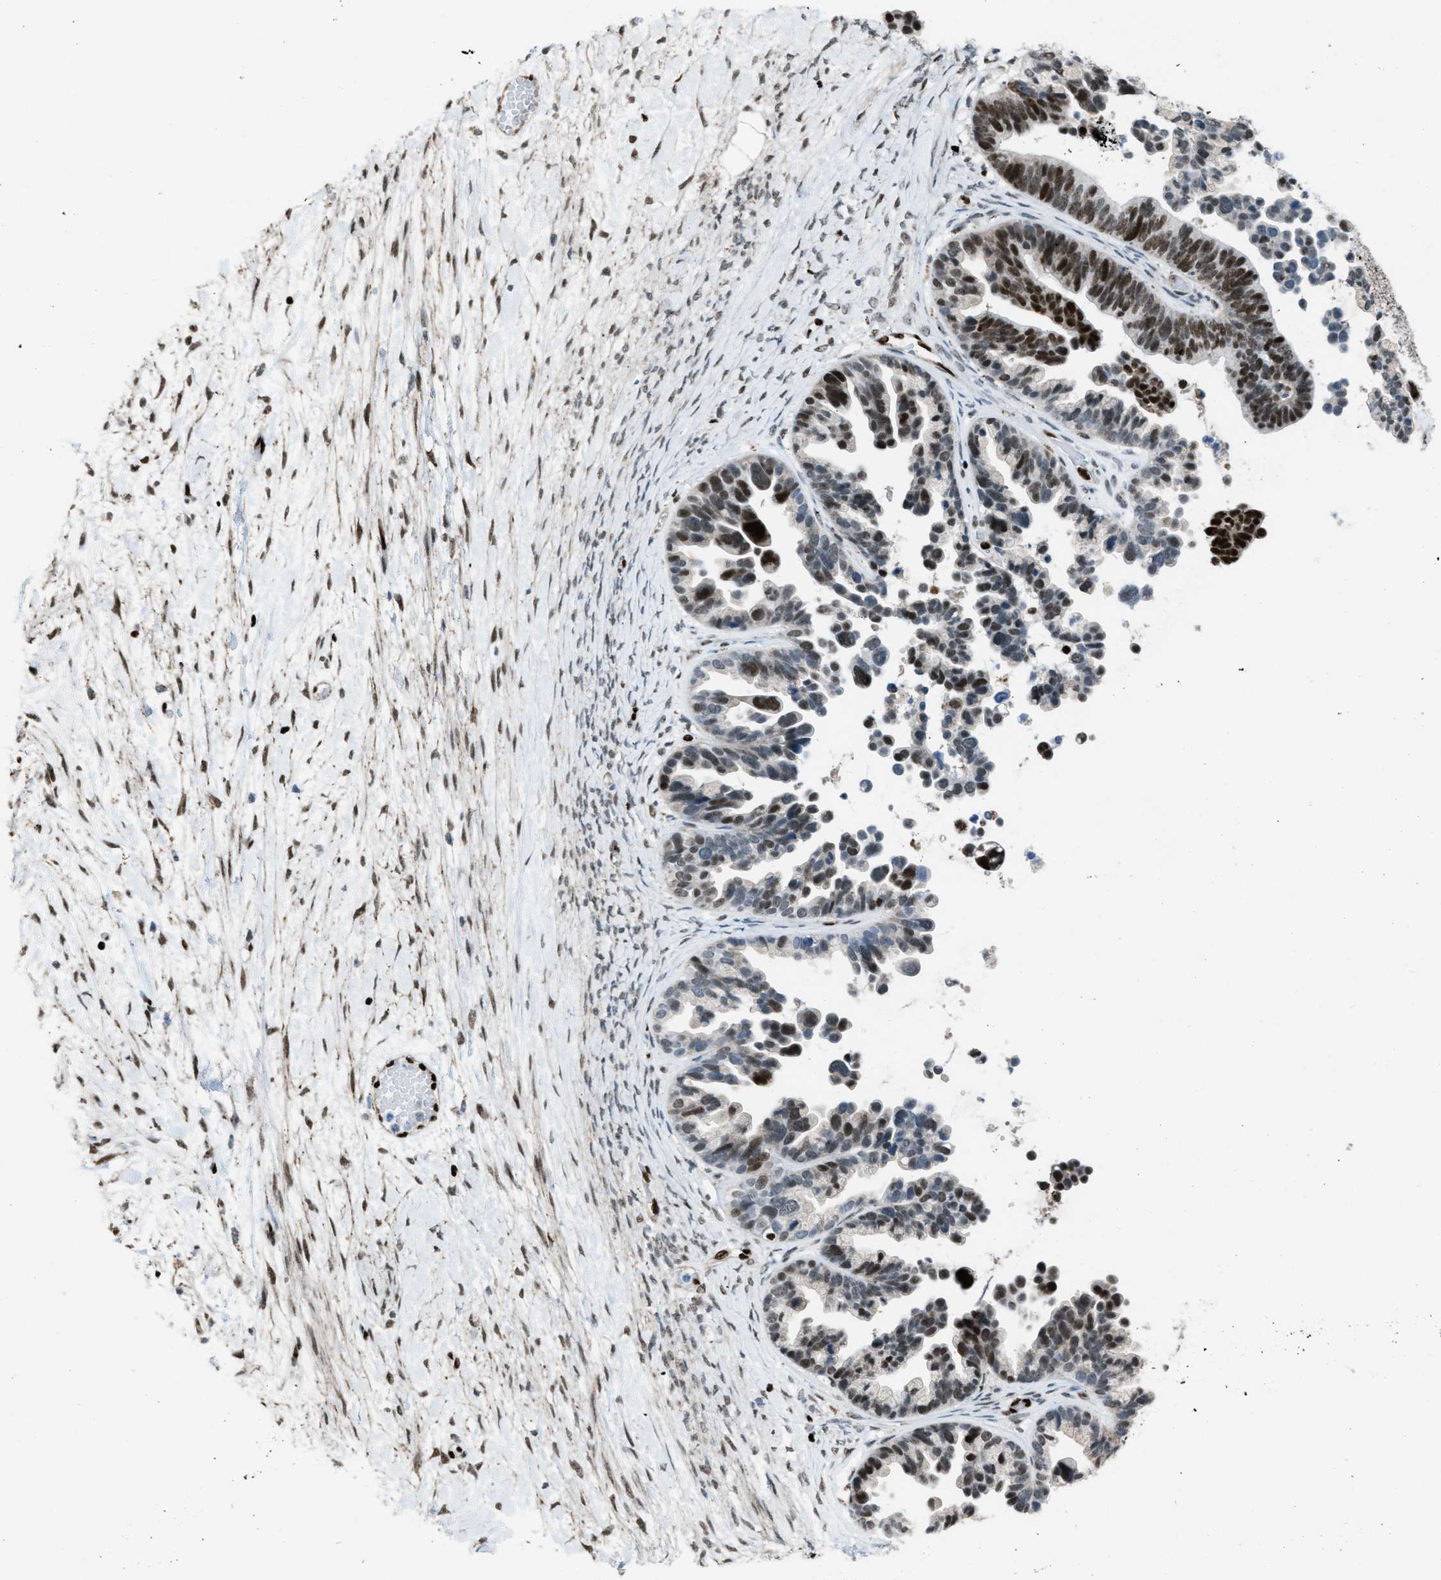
{"staining": {"intensity": "strong", "quantity": "25%-75%", "location": "nuclear"}, "tissue": "ovarian cancer", "cell_type": "Tumor cells", "image_type": "cancer", "snomed": [{"axis": "morphology", "description": "Cystadenocarcinoma, serous, NOS"}, {"axis": "topography", "description": "Ovary"}], "caption": "A micrograph of ovarian cancer (serous cystadenocarcinoma) stained for a protein reveals strong nuclear brown staining in tumor cells.", "gene": "SLFN5", "patient": {"sex": "female", "age": 56}}